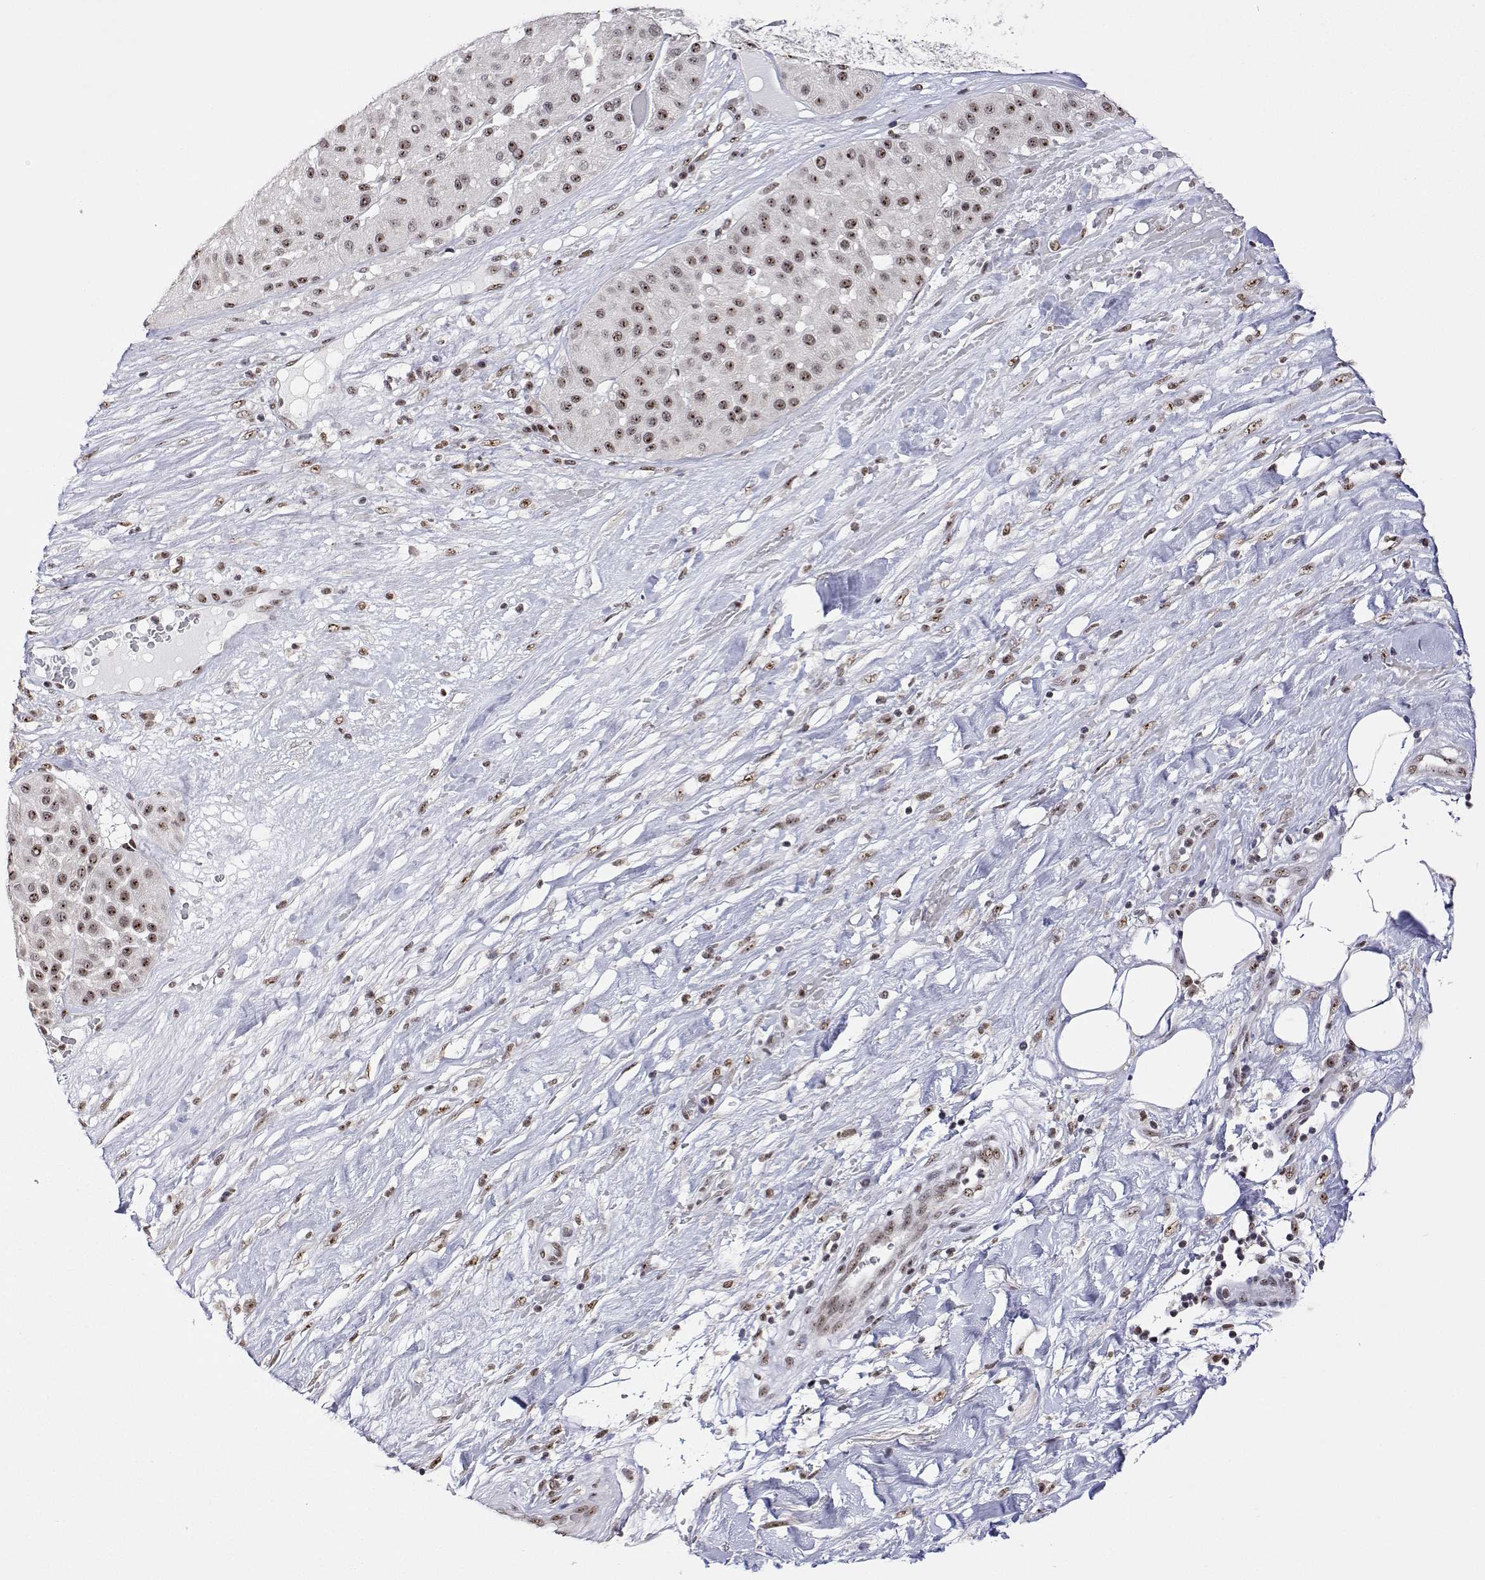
{"staining": {"intensity": "moderate", "quantity": ">75%", "location": "nuclear"}, "tissue": "melanoma", "cell_type": "Tumor cells", "image_type": "cancer", "snomed": [{"axis": "morphology", "description": "Malignant melanoma, Metastatic site"}, {"axis": "topography", "description": "Smooth muscle"}], "caption": "Immunohistochemical staining of malignant melanoma (metastatic site) displays medium levels of moderate nuclear protein staining in about >75% of tumor cells.", "gene": "ADAR", "patient": {"sex": "male", "age": 41}}